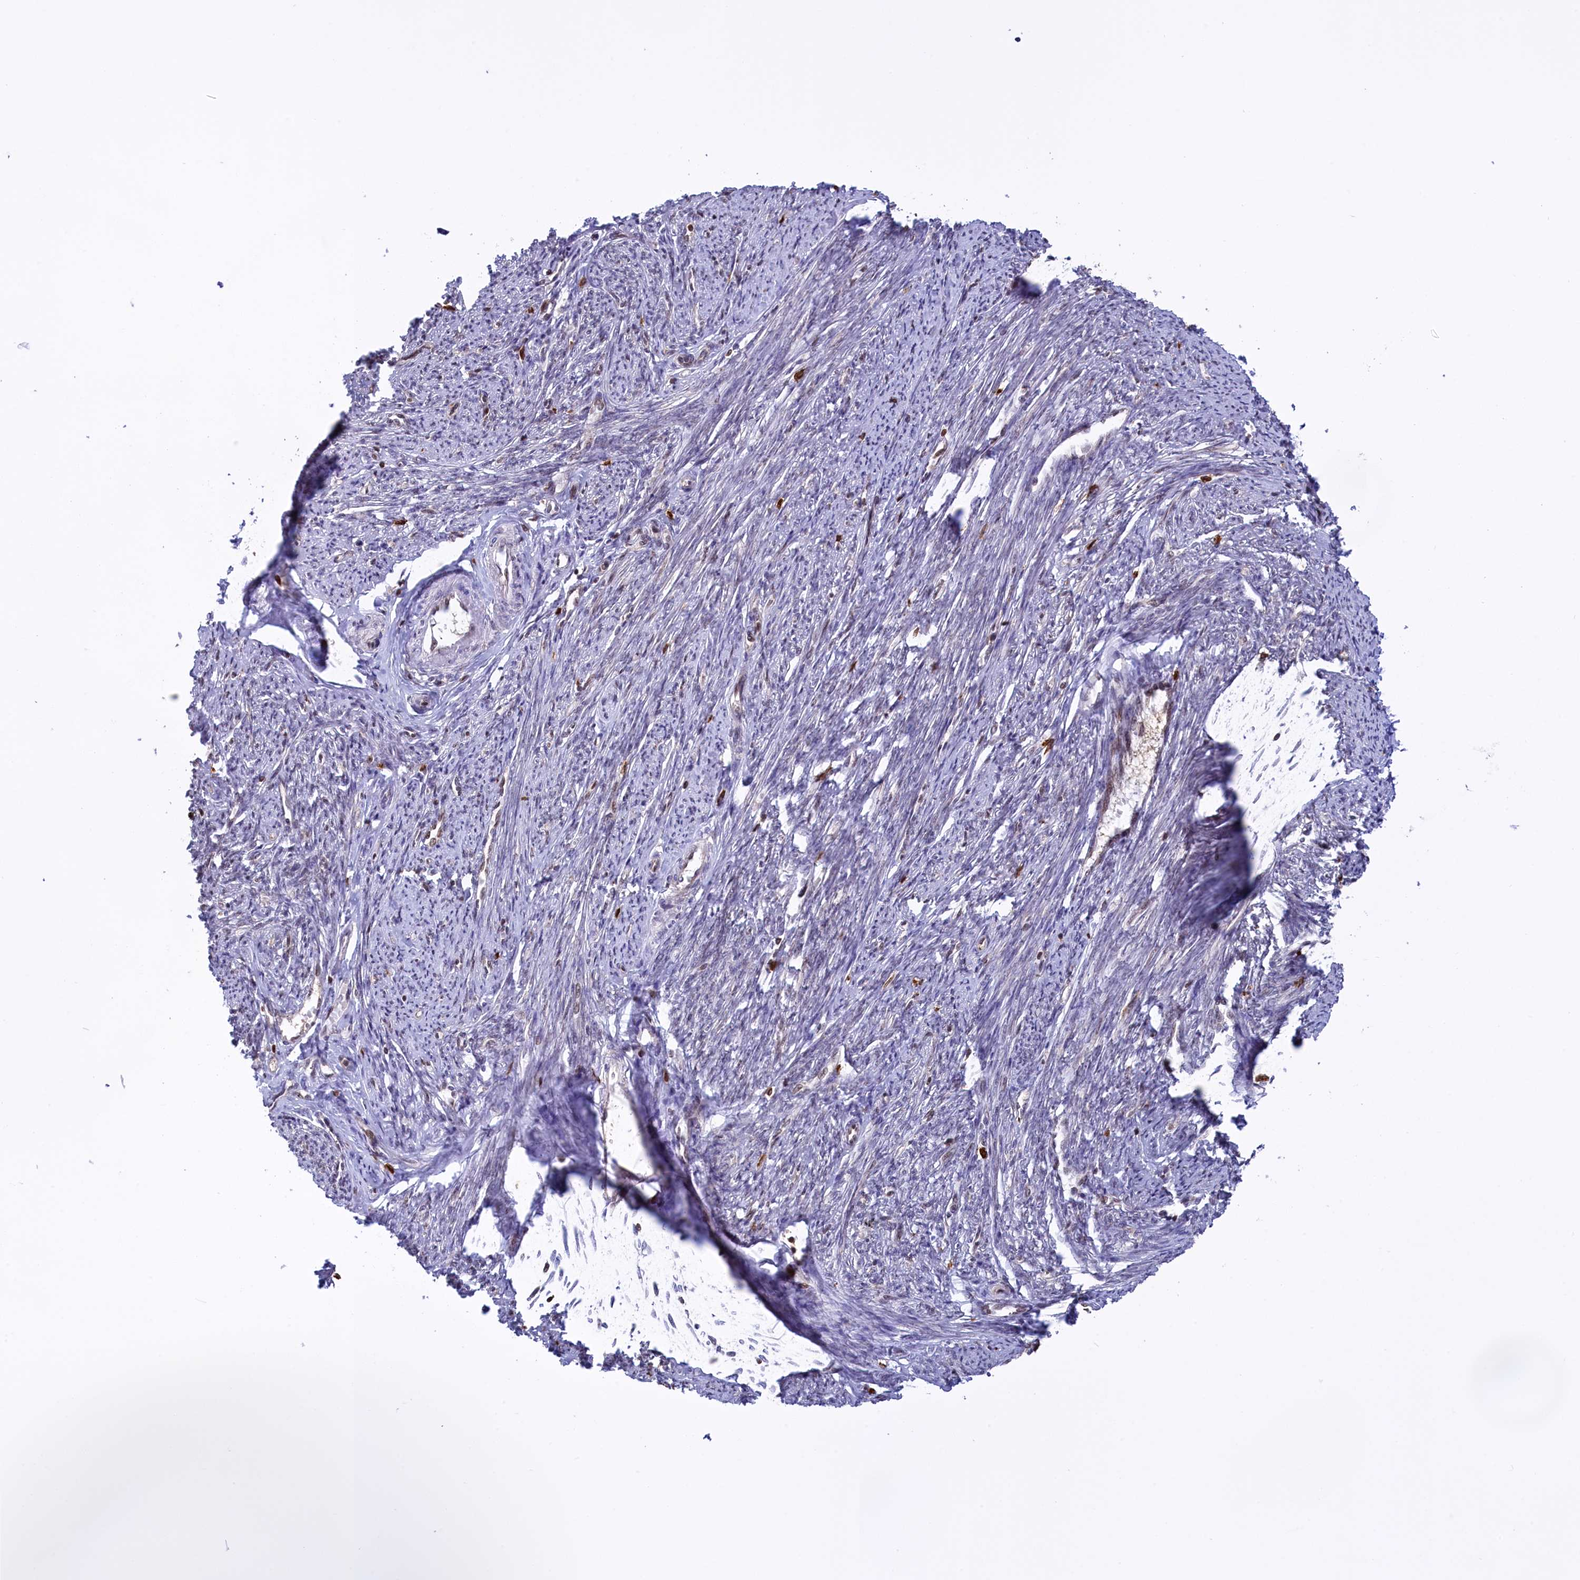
{"staining": {"intensity": "weak", "quantity": "<25%", "location": "nuclear"}, "tissue": "smooth muscle", "cell_type": "Smooth muscle cells", "image_type": "normal", "snomed": [{"axis": "morphology", "description": "Normal tissue, NOS"}, {"axis": "topography", "description": "Smooth muscle"}, {"axis": "topography", "description": "Uterus"}], "caption": "Immunohistochemical staining of benign smooth muscle displays no significant expression in smooth muscle cells.", "gene": "IZUMO2", "patient": {"sex": "female", "age": 59}}